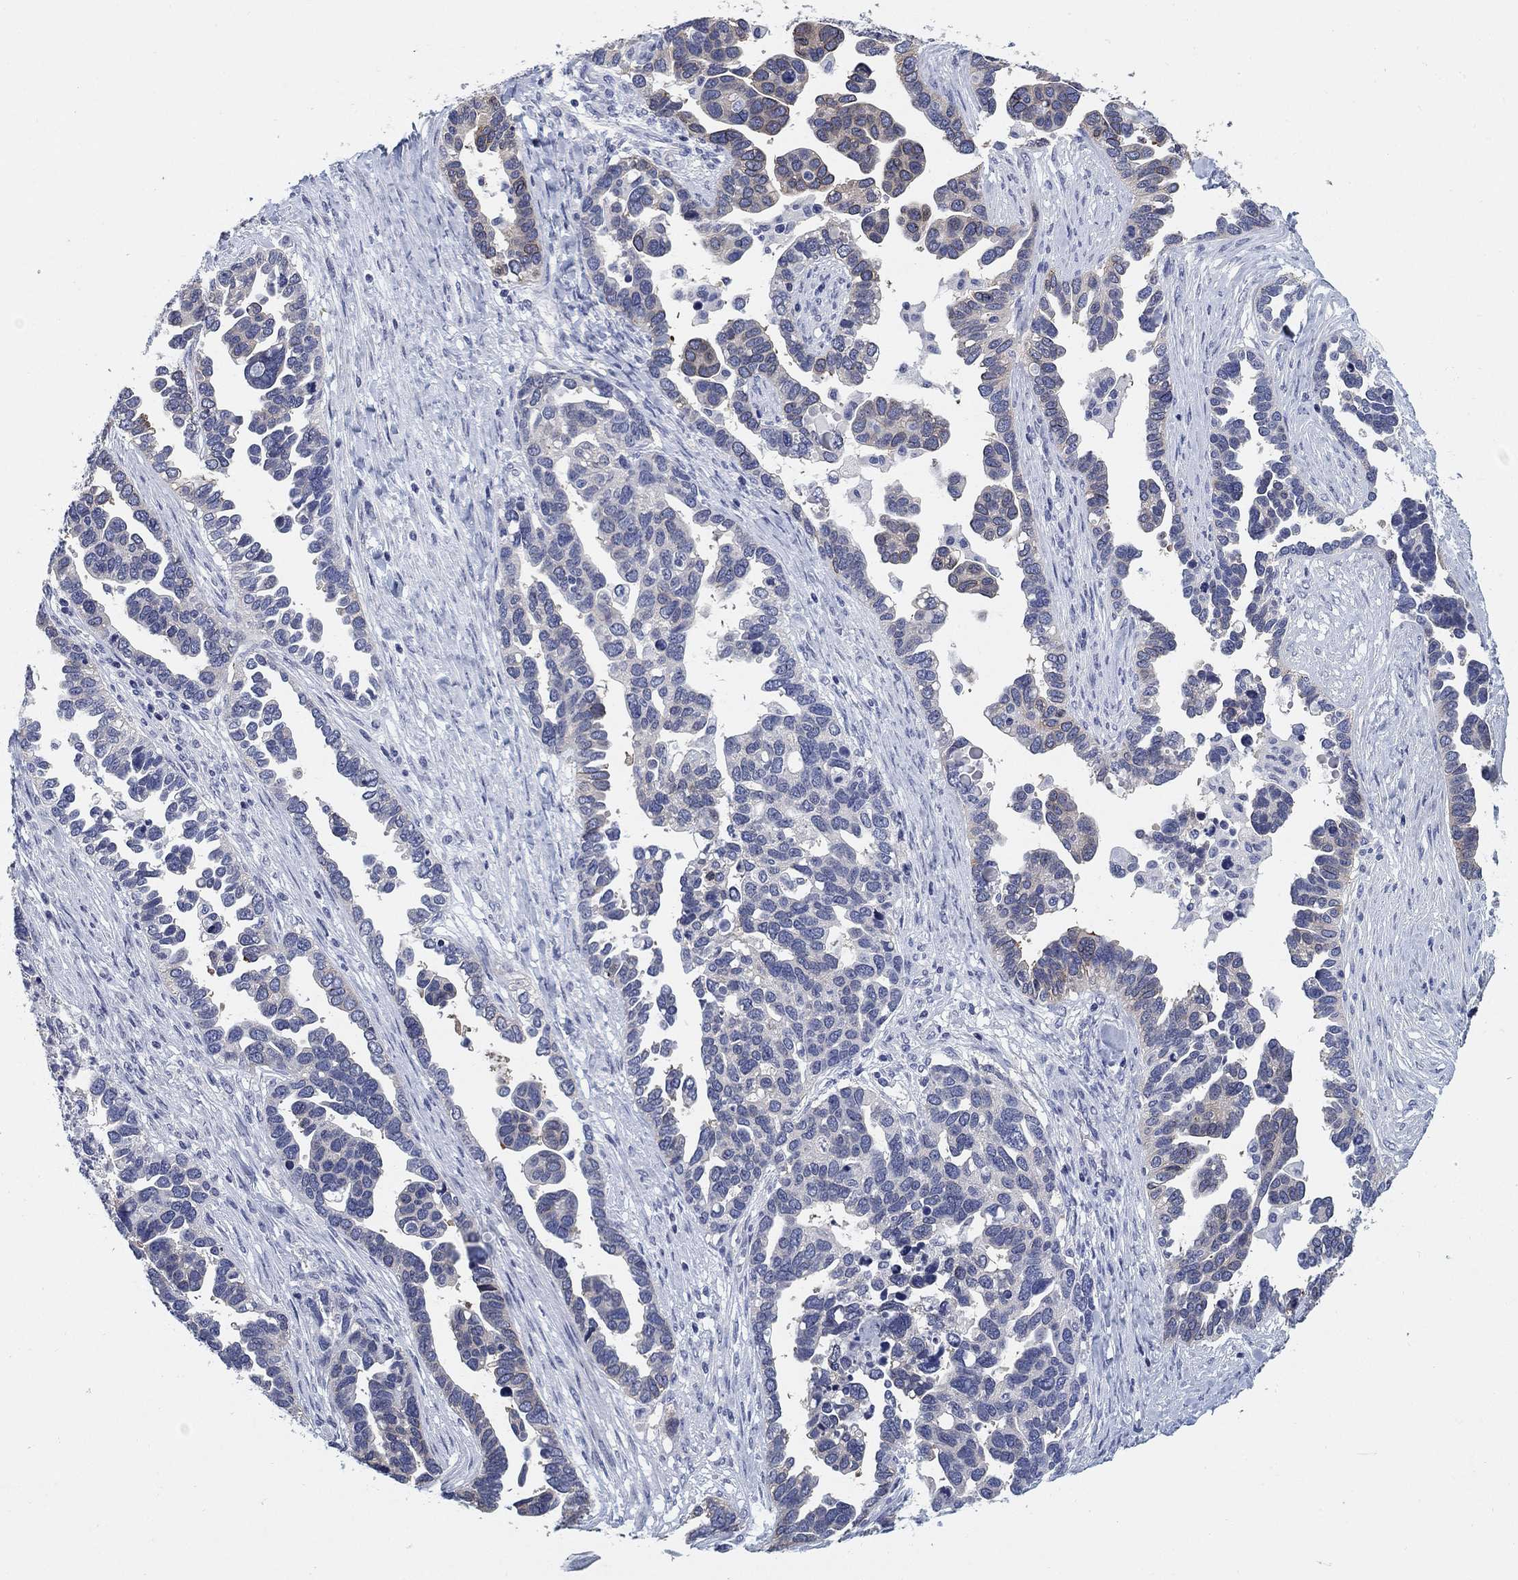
{"staining": {"intensity": "weak", "quantity": "<25%", "location": "cytoplasmic/membranous"}, "tissue": "ovarian cancer", "cell_type": "Tumor cells", "image_type": "cancer", "snomed": [{"axis": "morphology", "description": "Cystadenocarcinoma, serous, NOS"}, {"axis": "topography", "description": "Ovary"}], "caption": "IHC image of ovarian cancer stained for a protein (brown), which demonstrates no staining in tumor cells.", "gene": "CLUL1", "patient": {"sex": "female", "age": 54}}